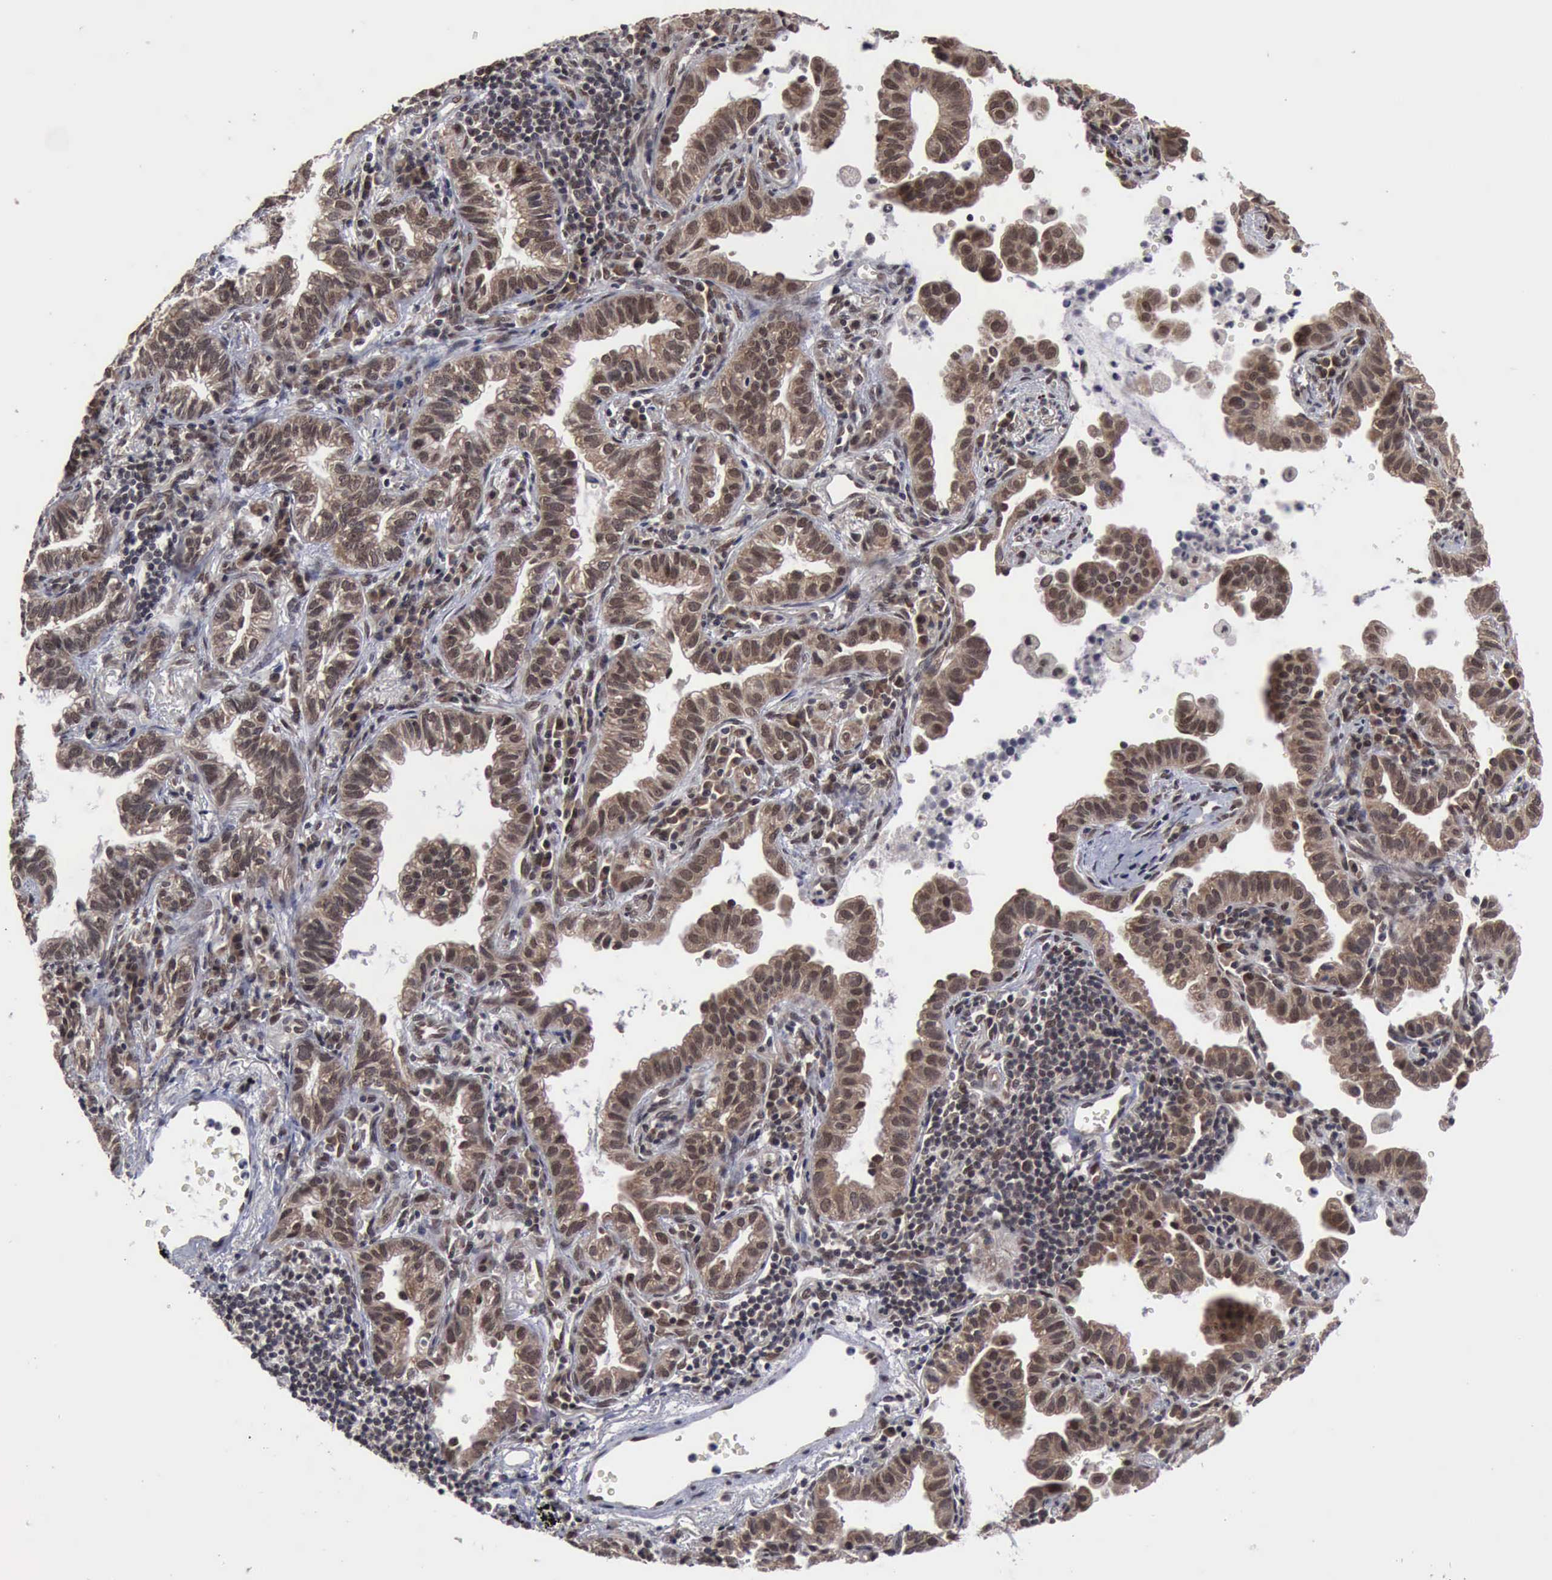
{"staining": {"intensity": "moderate", "quantity": ">75%", "location": "nuclear"}, "tissue": "lung cancer", "cell_type": "Tumor cells", "image_type": "cancer", "snomed": [{"axis": "morphology", "description": "Adenocarcinoma, NOS"}, {"axis": "topography", "description": "Lung"}], "caption": "Immunohistochemistry staining of lung cancer (adenocarcinoma), which demonstrates medium levels of moderate nuclear expression in about >75% of tumor cells indicating moderate nuclear protein expression. The staining was performed using DAB (brown) for protein detection and nuclei were counterstained in hematoxylin (blue).", "gene": "RTCB", "patient": {"sex": "female", "age": 50}}